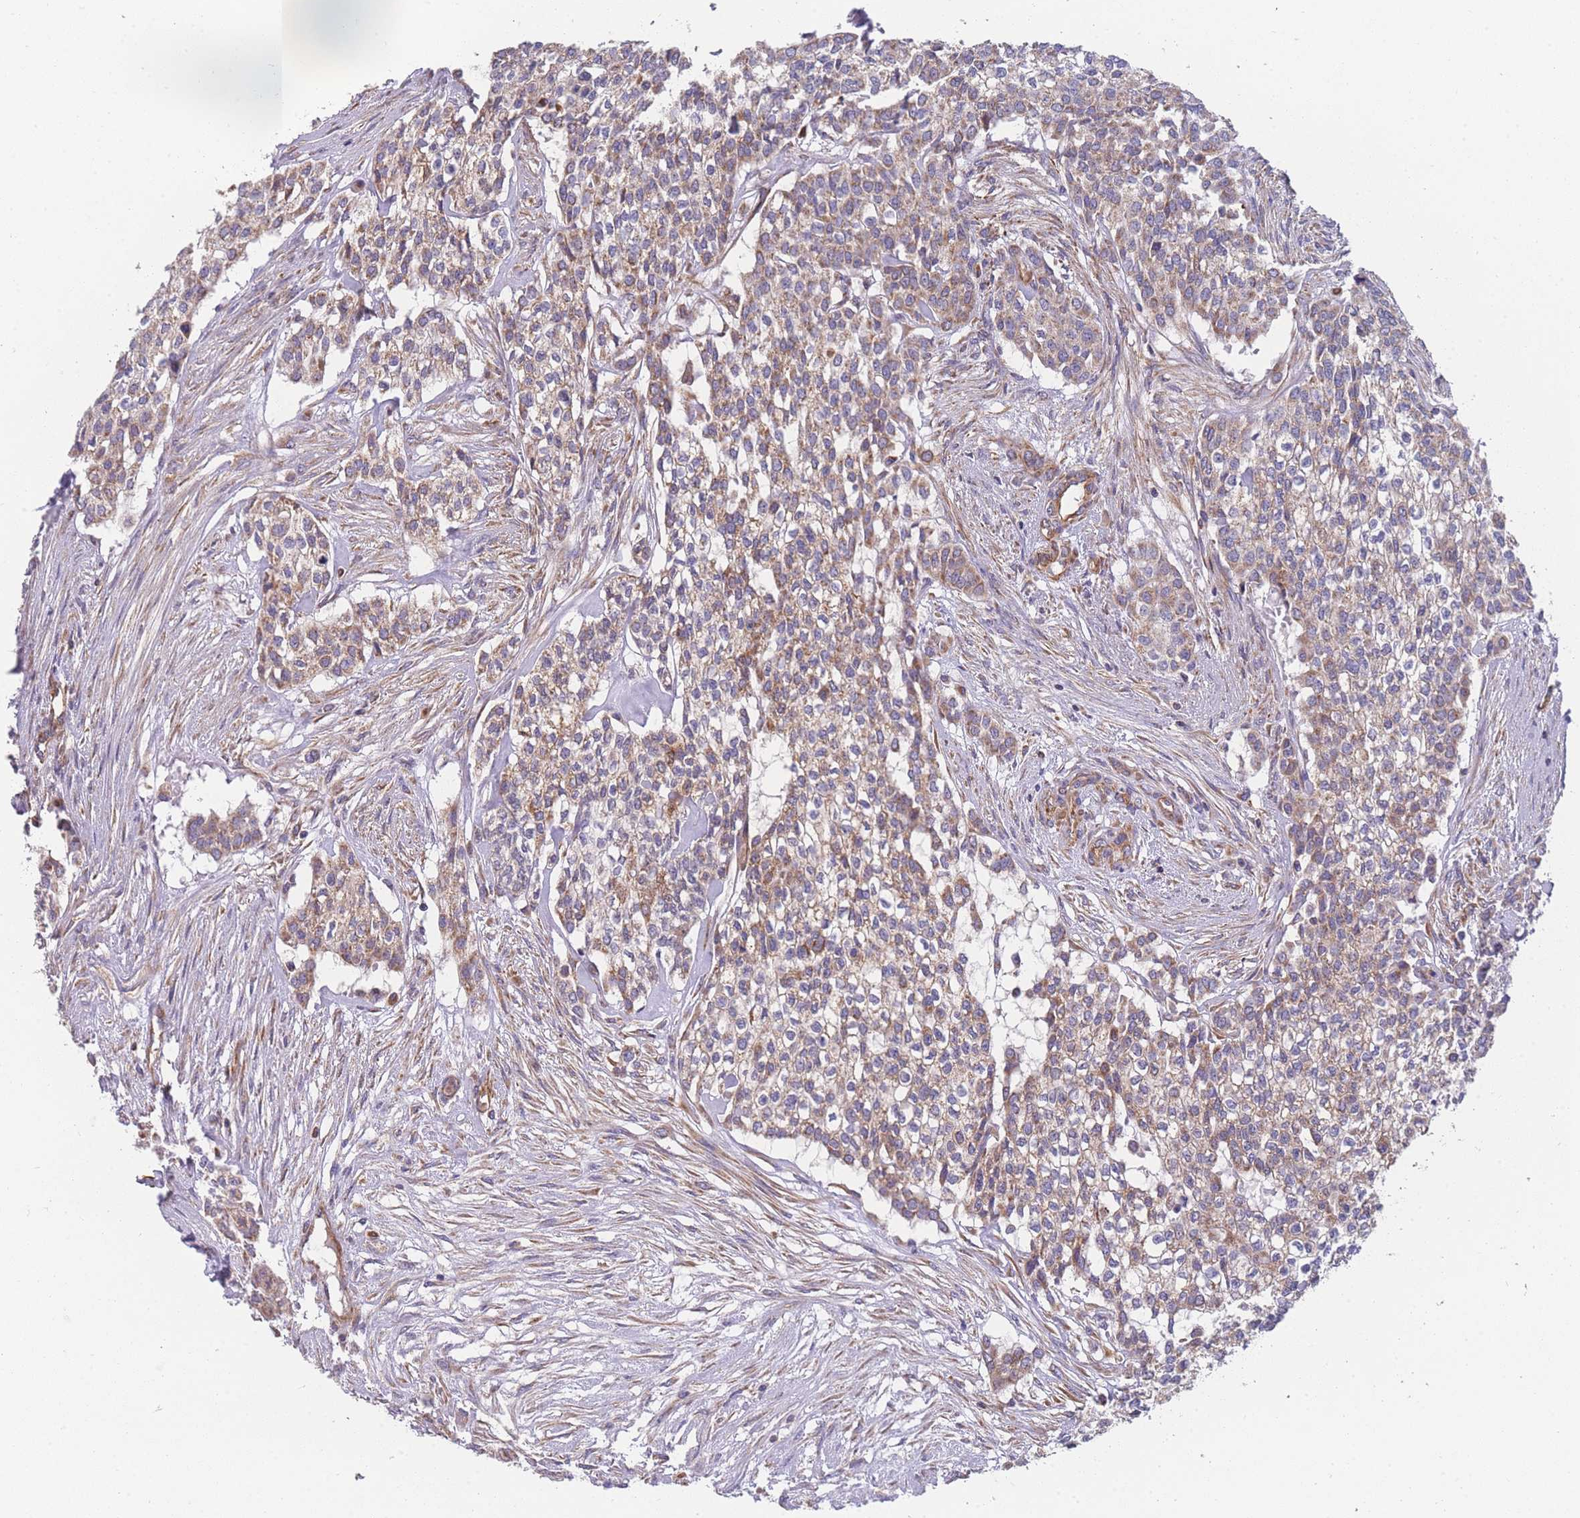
{"staining": {"intensity": "moderate", "quantity": ">75%", "location": "cytoplasmic/membranous"}, "tissue": "head and neck cancer", "cell_type": "Tumor cells", "image_type": "cancer", "snomed": [{"axis": "morphology", "description": "Adenocarcinoma, NOS"}, {"axis": "topography", "description": "Head-Neck"}], "caption": "IHC photomicrograph of neoplastic tissue: head and neck cancer stained using immunohistochemistry displays medium levels of moderate protein expression localized specifically in the cytoplasmic/membranous of tumor cells, appearing as a cytoplasmic/membranous brown color.", "gene": "MTRES1", "patient": {"sex": "male", "age": 81}}